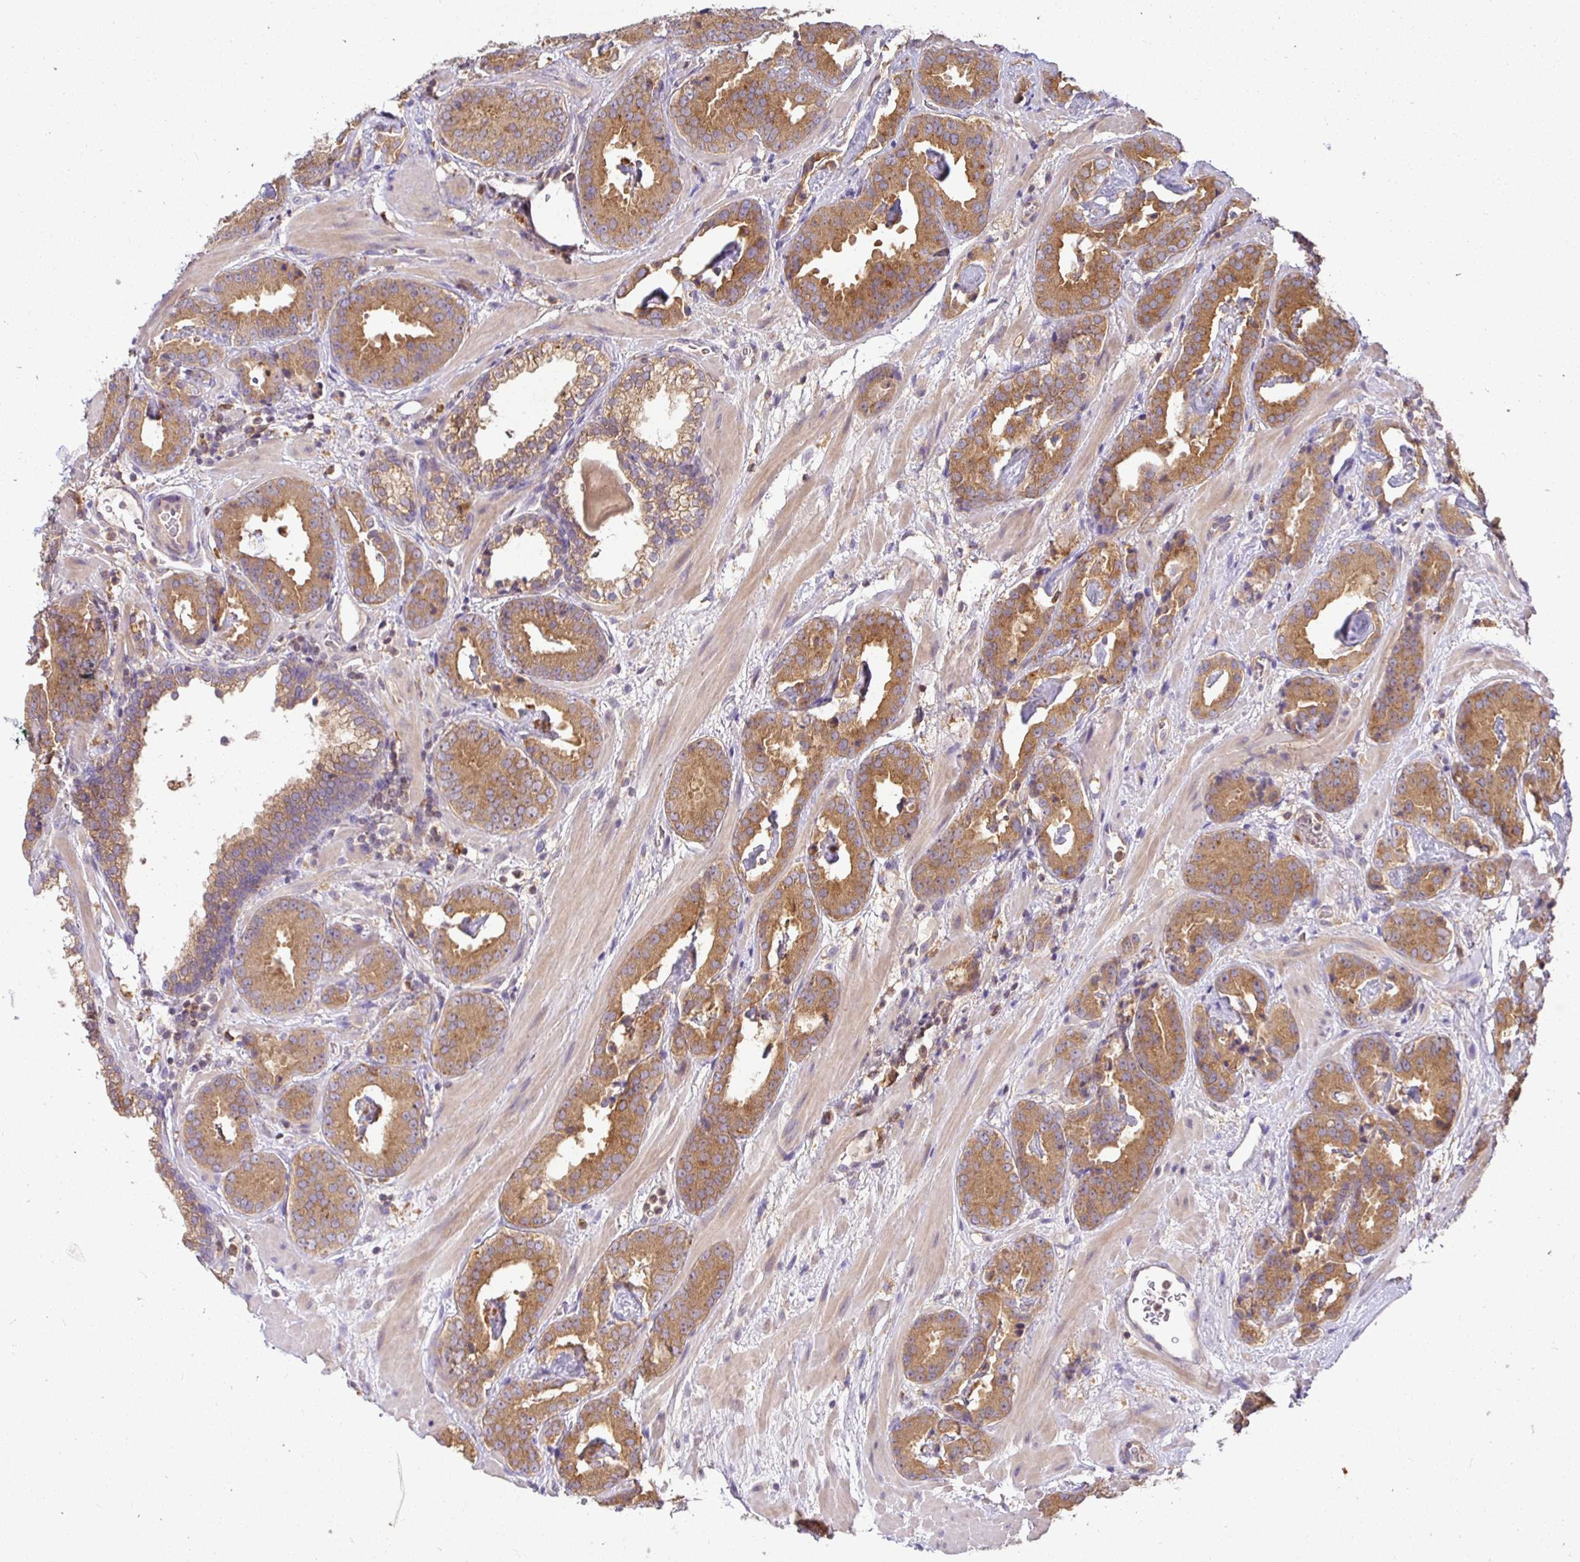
{"staining": {"intensity": "moderate", "quantity": ">75%", "location": "cytoplasmic/membranous"}, "tissue": "prostate cancer", "cell_type": "Tumor cells", "image_type": "cancer", "snomed": [{"axis": "morphology", "description": "Adenocarcinoma, Low grade"}, {"axis": "topography", "description": "Prostate"}], "caption": "Prostate cancer was stained to show a protein in brown. There is medium levels of moderate cytoplasmic/membranous staining in about >75% of tumor cells. Immunohistochemistry stains the protein of interest in brown and the nuclei are stained blue.", "gene": "ATP6V1F", "patient": {"sex": "male", "age": 62}}